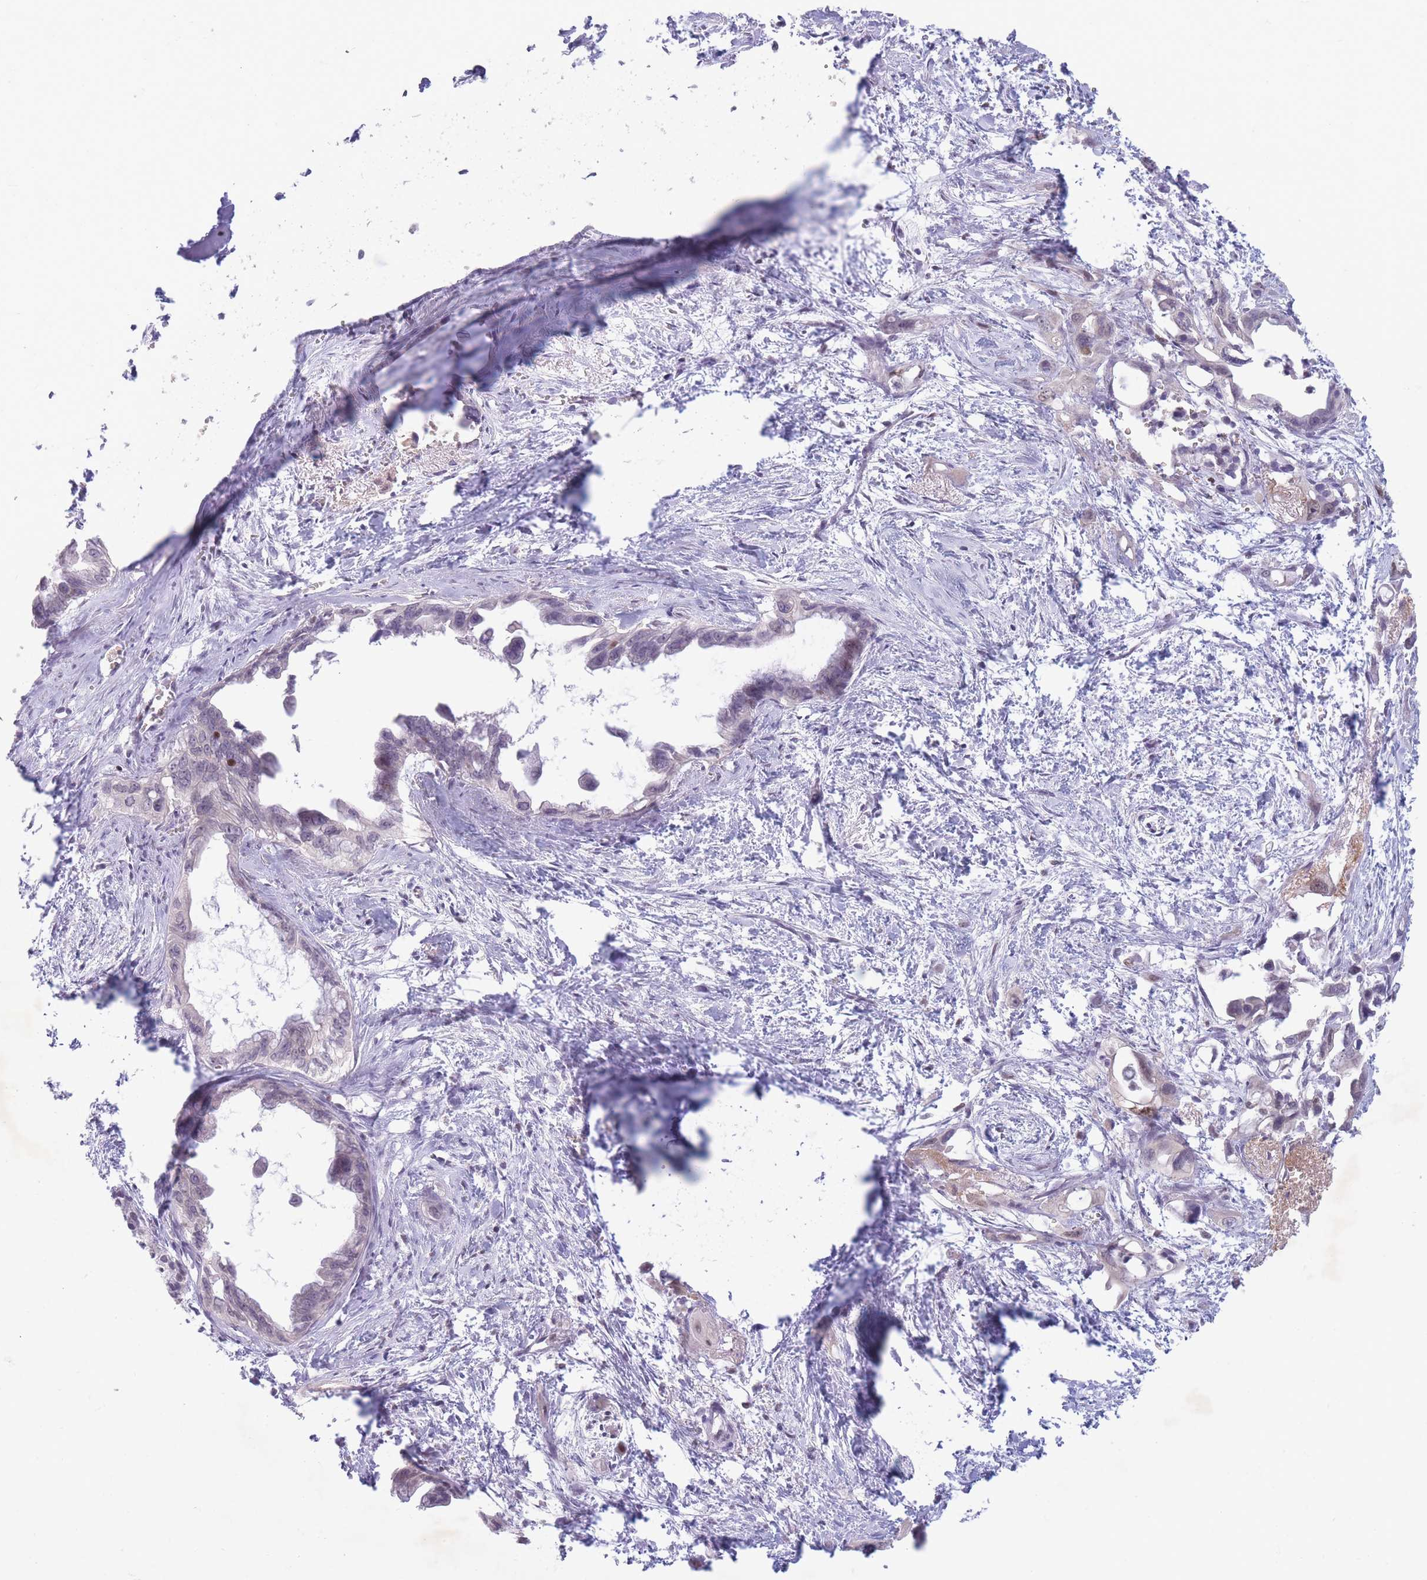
{"staining": {"intensity": "weak", "quantity": "<25%", "location": "nuclear"}, "tissue": "pancreatic cancer", "cell_type": "Tumor cells", "image_type": "cancer", "snomed": [{"axis": "morphology", "description": "Adenocarcinoma, NOS"}, {"axis": "topography", "description": "Pancreas"}], "caption": "Pancreatic cancer (adenocarcinoma) stained for a protein using IHC shows no staining tumor cells.", "gene": "ARID3B", "patient": {"sex": "male", "age": 61}}